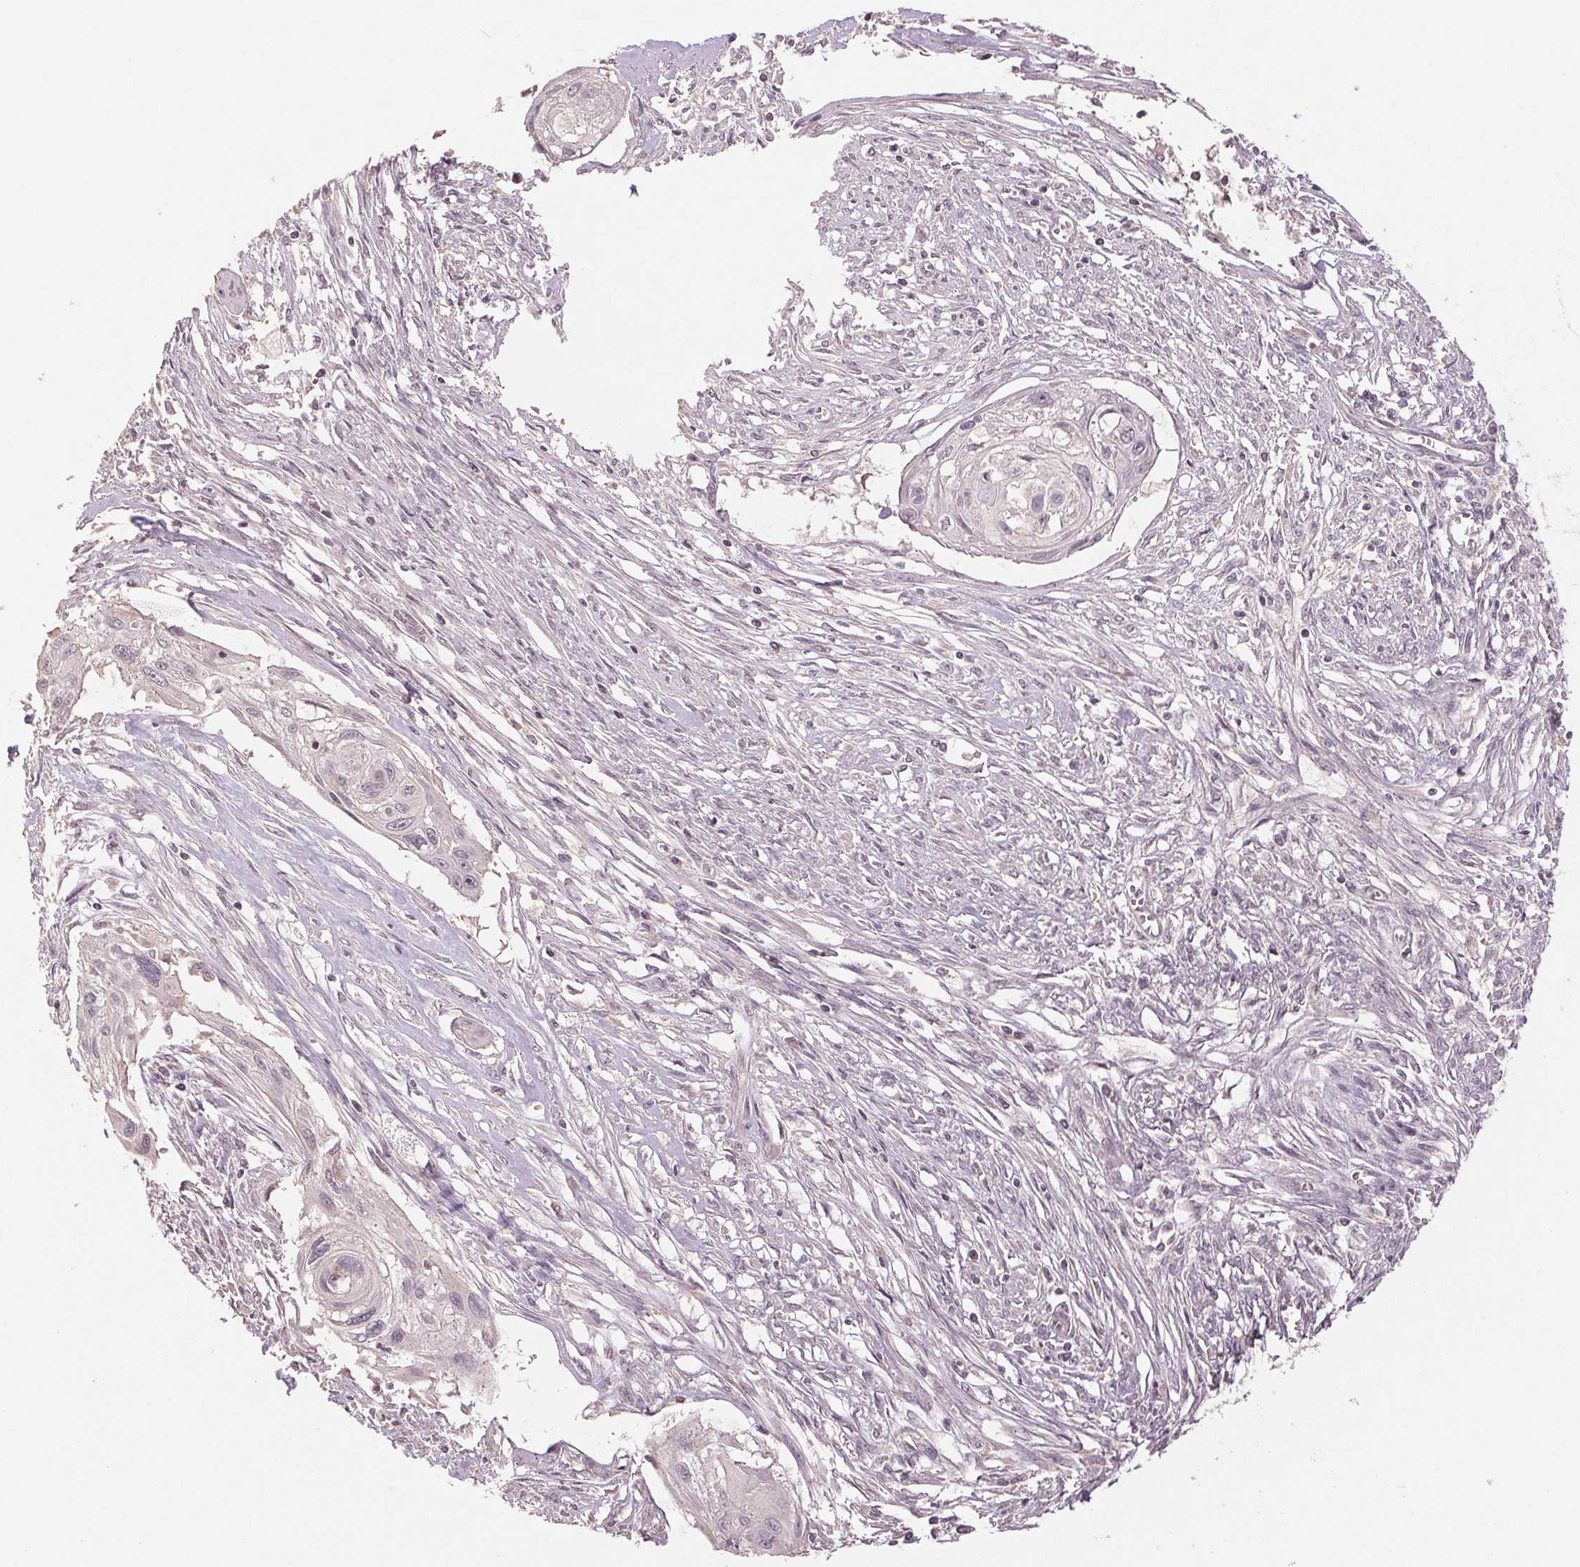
{"staining": {"intensity": "negative", "quantity": "none", "location": "none"}, "tissue": "cervical cancer", "cell_type": "Tumor cells", "image_type": "cancer", "snomed": [{"axis": "morphology", "description": "Squamous cell carcinoma, NOS"}, {"axis": "topography", "description": "Cervix"}], "caption": "This is a micrograph of IHC staining of squamous cell carcinoma (cervical), which shows no positivity in tumor cells. (Brightfield microscopy of DAB (3,3'-diaminobenzidine) immunohistochemistry at high magnification).", "gene": "COX14", "patient": {"sex": "female", "age": 49}}